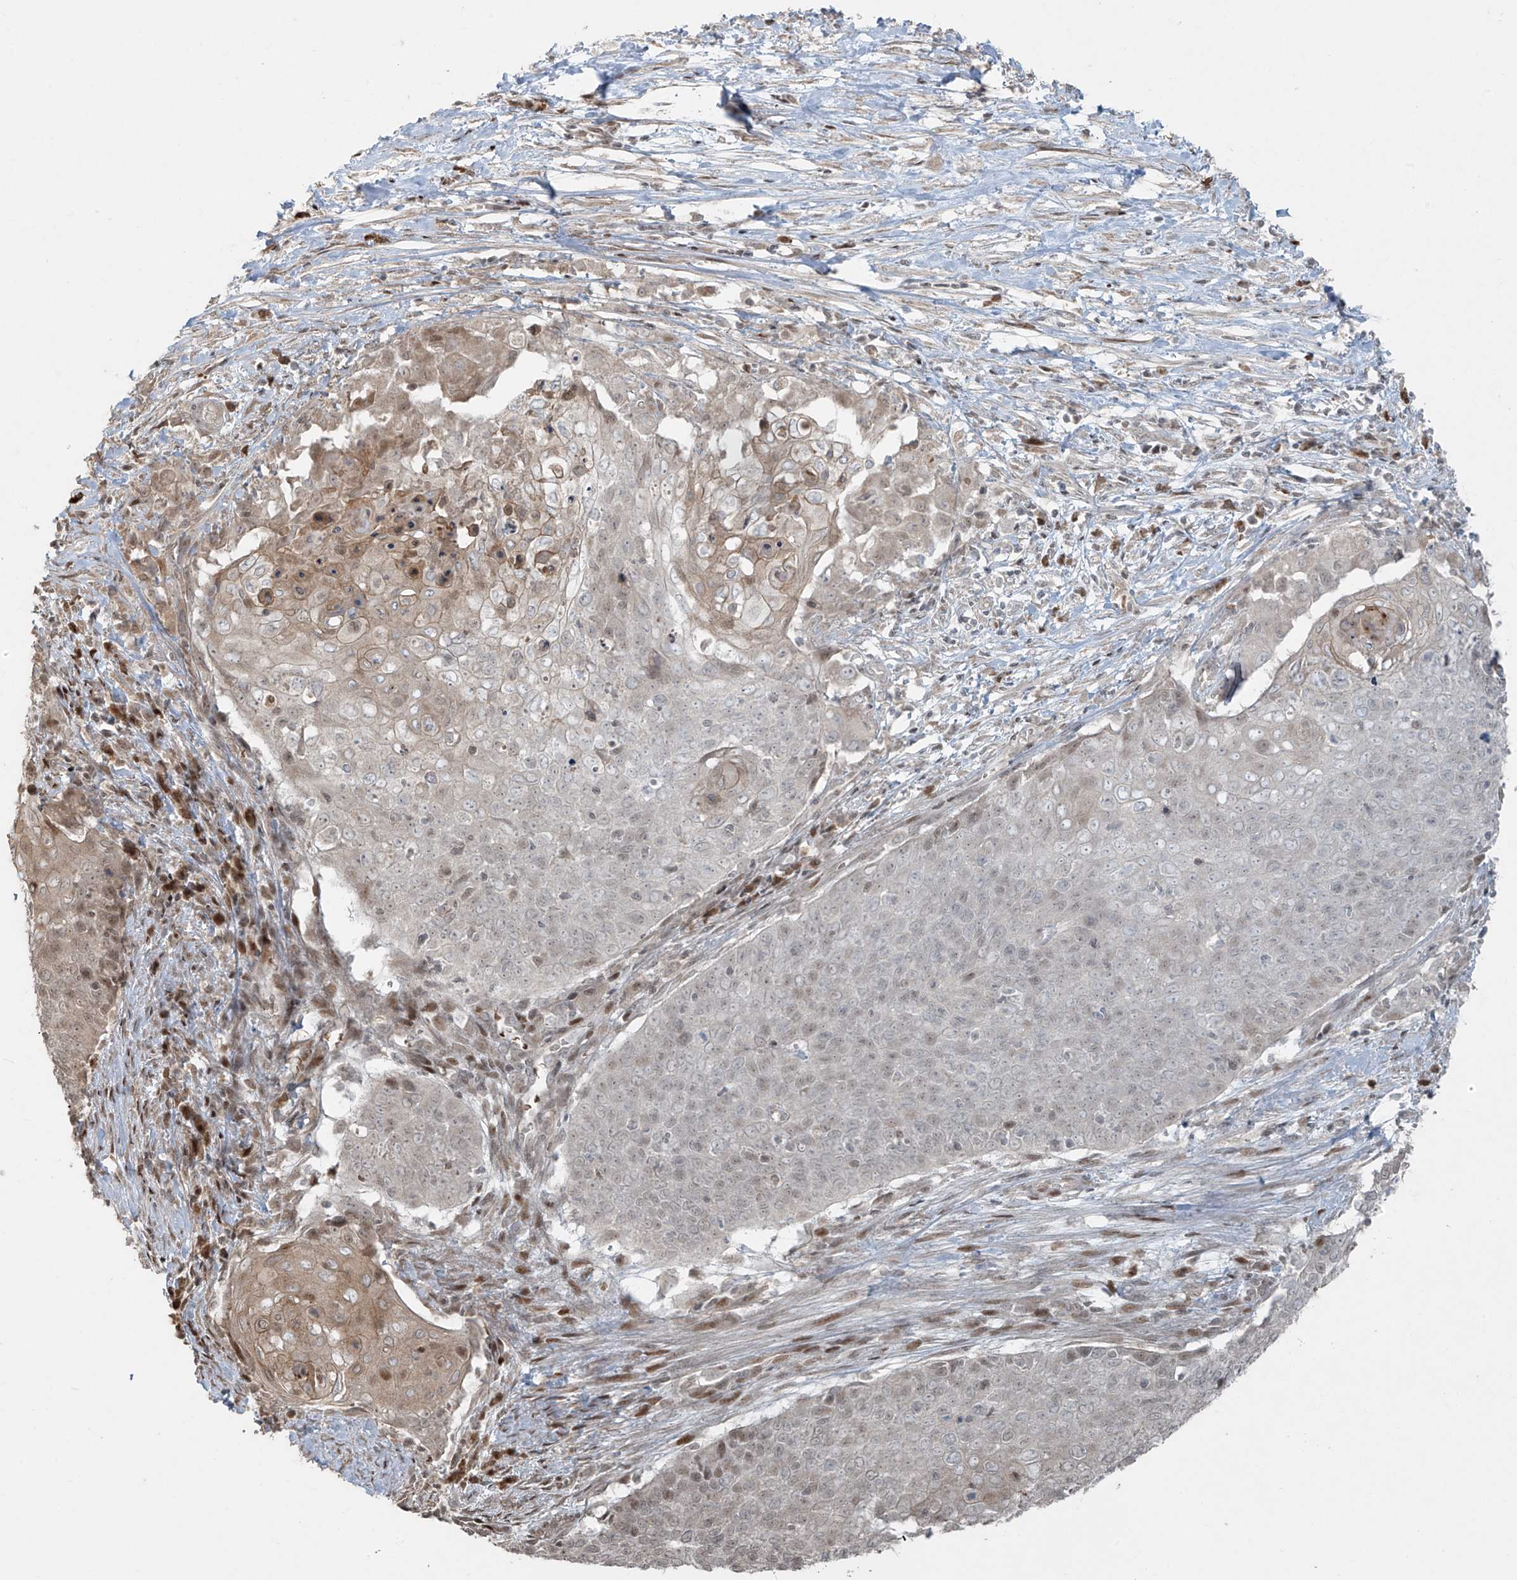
{"staining": {"intensity": "moderate", "quantity": "<25%", "location": "nuclear"}, "tissue": "cervical cancer", "cell_type": "Tumor cells", "image_type": "cancer", "snomed": [{"axis": "morphology", "description": "Squamous cell carcinoma, NOS"}, {"axis": "topography", "description": "Cervix"}], "caption": "Cervical cancer stained with IHC shows moderate nuclear staining in about <25% of tumor cells. The protein is shown in brown color, while the nuclei are stained blue.", "gene": "TTC22", "patient": {"sex": "female", "age": 39}}